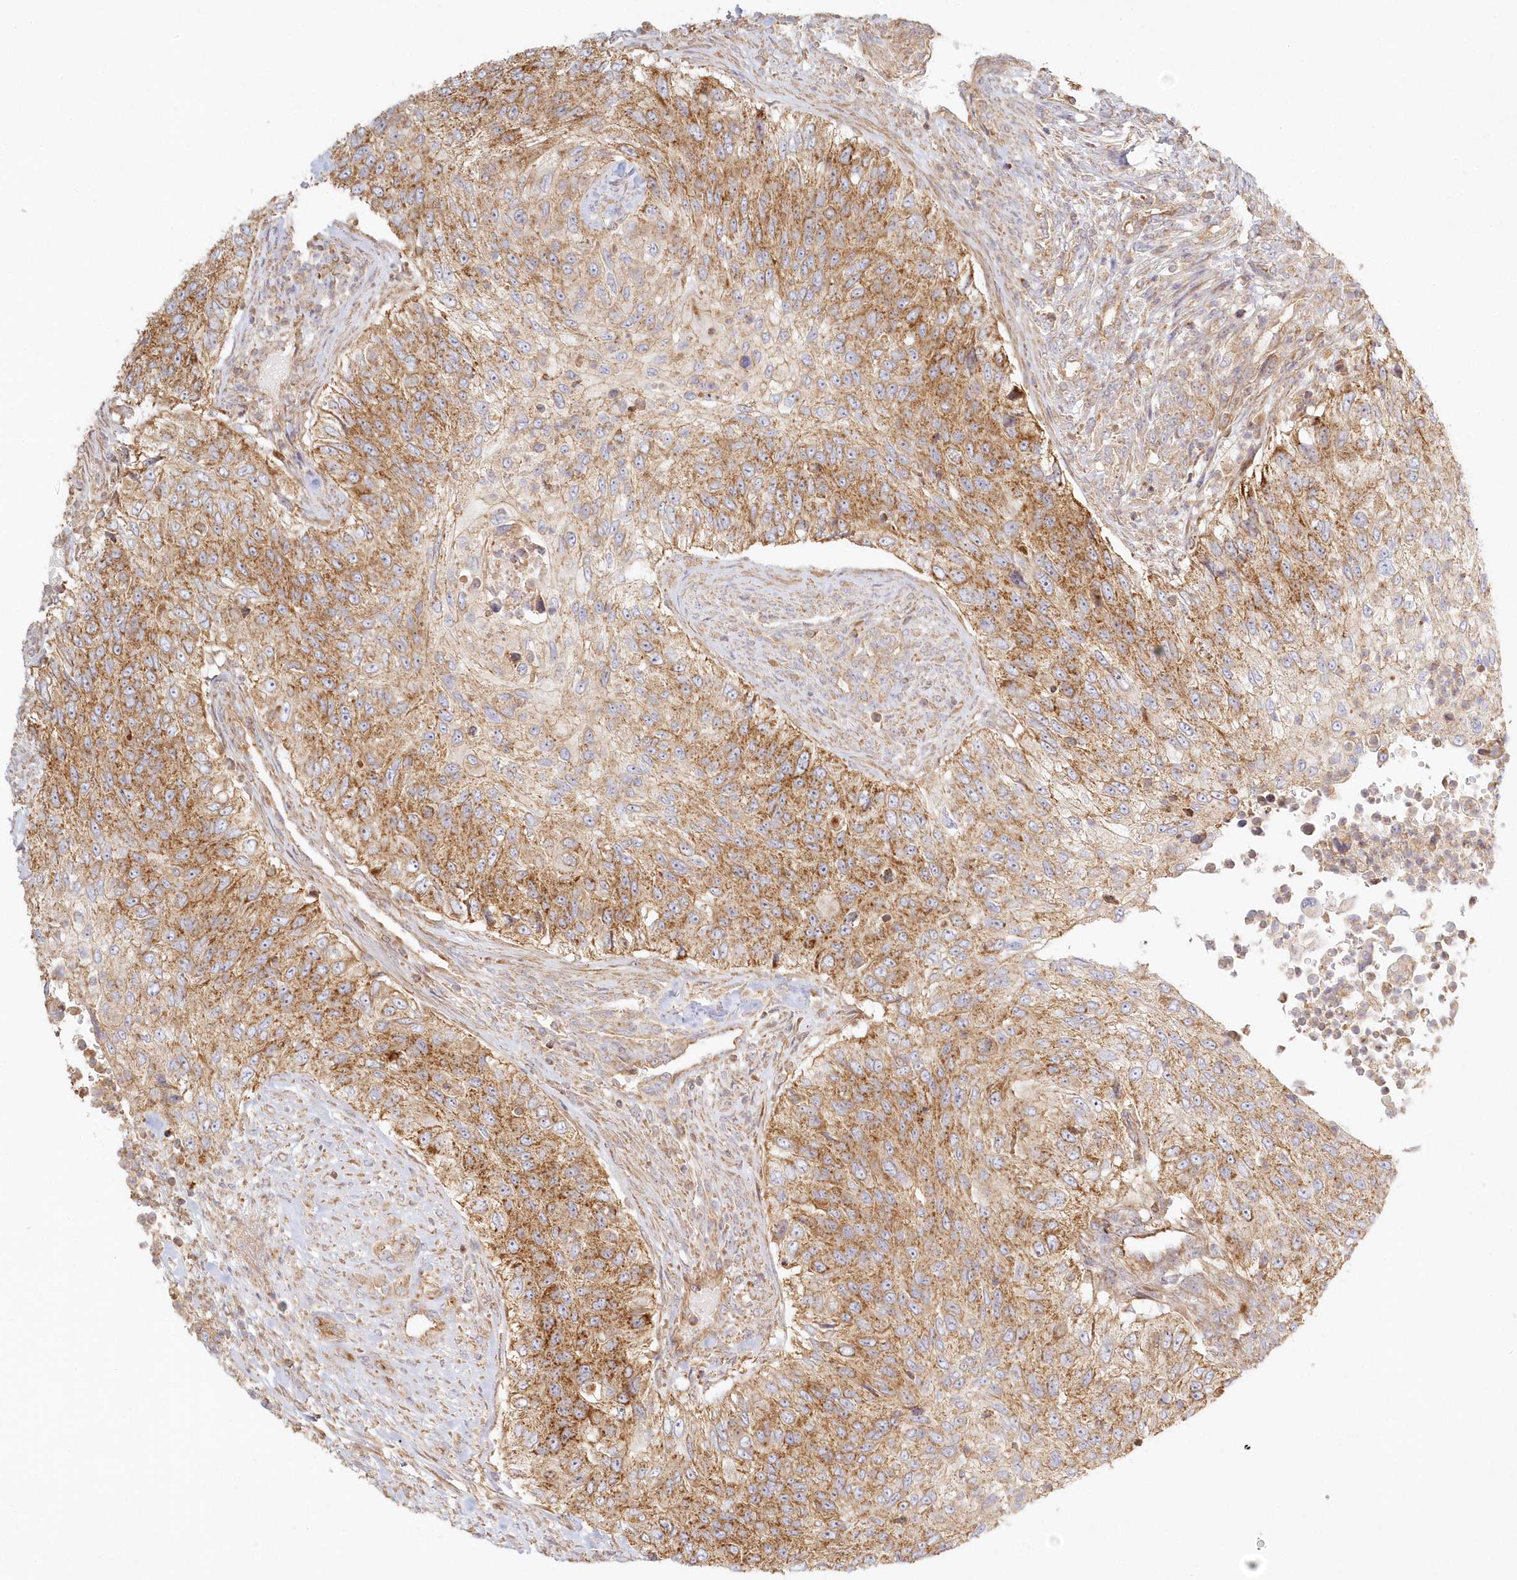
{"staining": {"intensity": "moderate", "quantity": ">75%", "location": "cytoplasmic/membranous"}, "tissue": "urothelial cancer", "cell_type": "Tumor cells", "image_type": "cancer", "snomed": [{"axis": "morphology", "description": "Urothelial carcinoma, High grade"}, {"axis": "topography", "description": "Urinary bladder"}], "caption": "Protein analysis of urothelial cancer tissue exhibits moderate cytoplasmic/membranous staining in approximately >75% of tumor cells. The protein is stained brown, and the nuclei are stained in blue (DAB IHC with brightfield microscopy, high magnification).", "gene": "KIAA0232", "patient": {"sex": "female", "age": 60}}